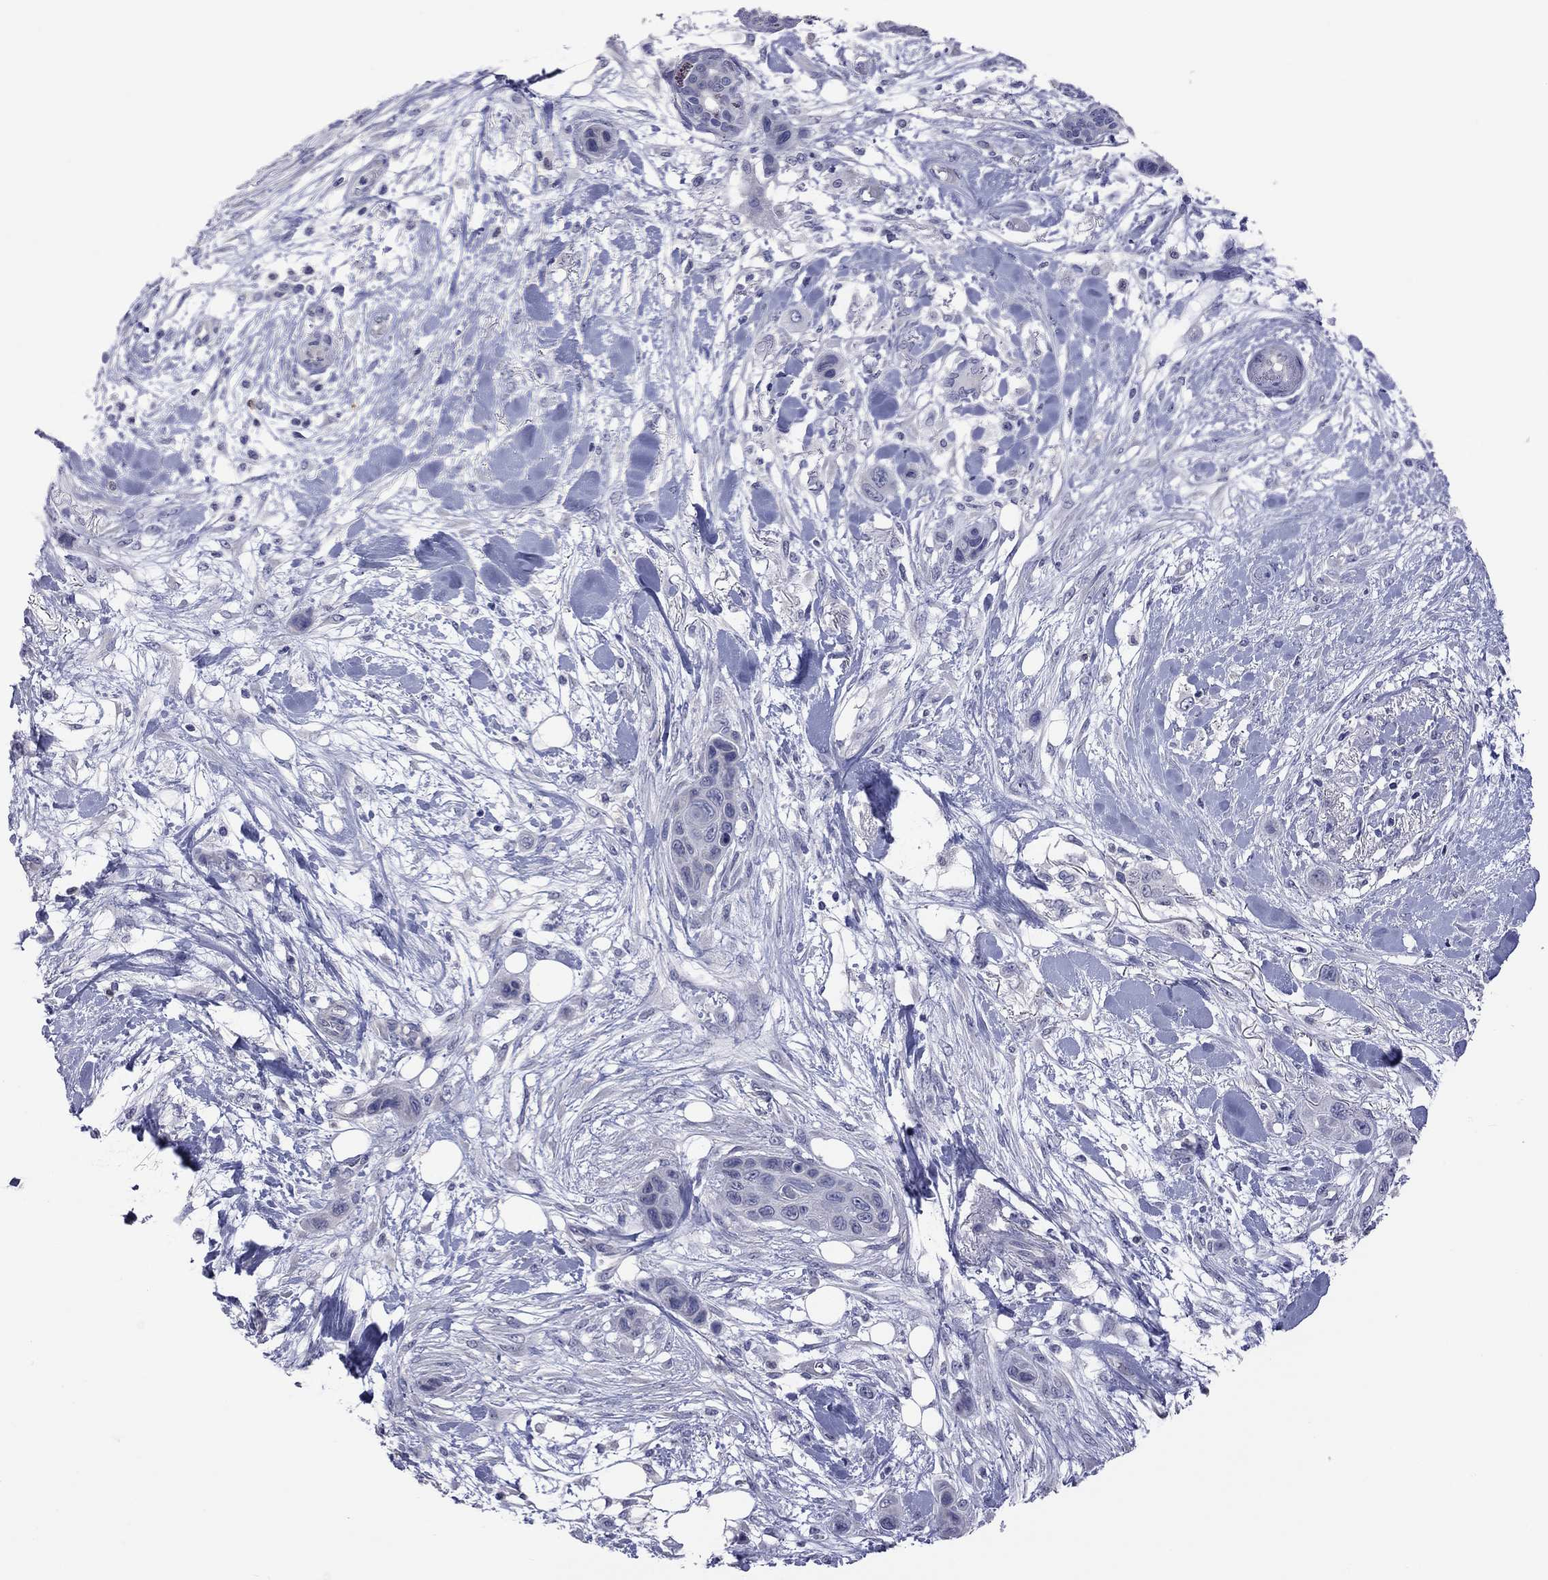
{"staining": {"intensity": "negative", "quantity": "none", "location": "none"}, "tissue": "skin cancer", "cell_type": "Tumor cells", "image_type": "cancer", "snomed": [{"axis": "morphology", "description": "Squamous cell carcinoma, NOS"}, {"axis": "topography", "description": "Skin"}], "caption": "The image shows no staining of tumor cells in skin squamous cell carcinoma.", "gene": "HYLS1", "patient": {"sex": "male", "age": 79}}